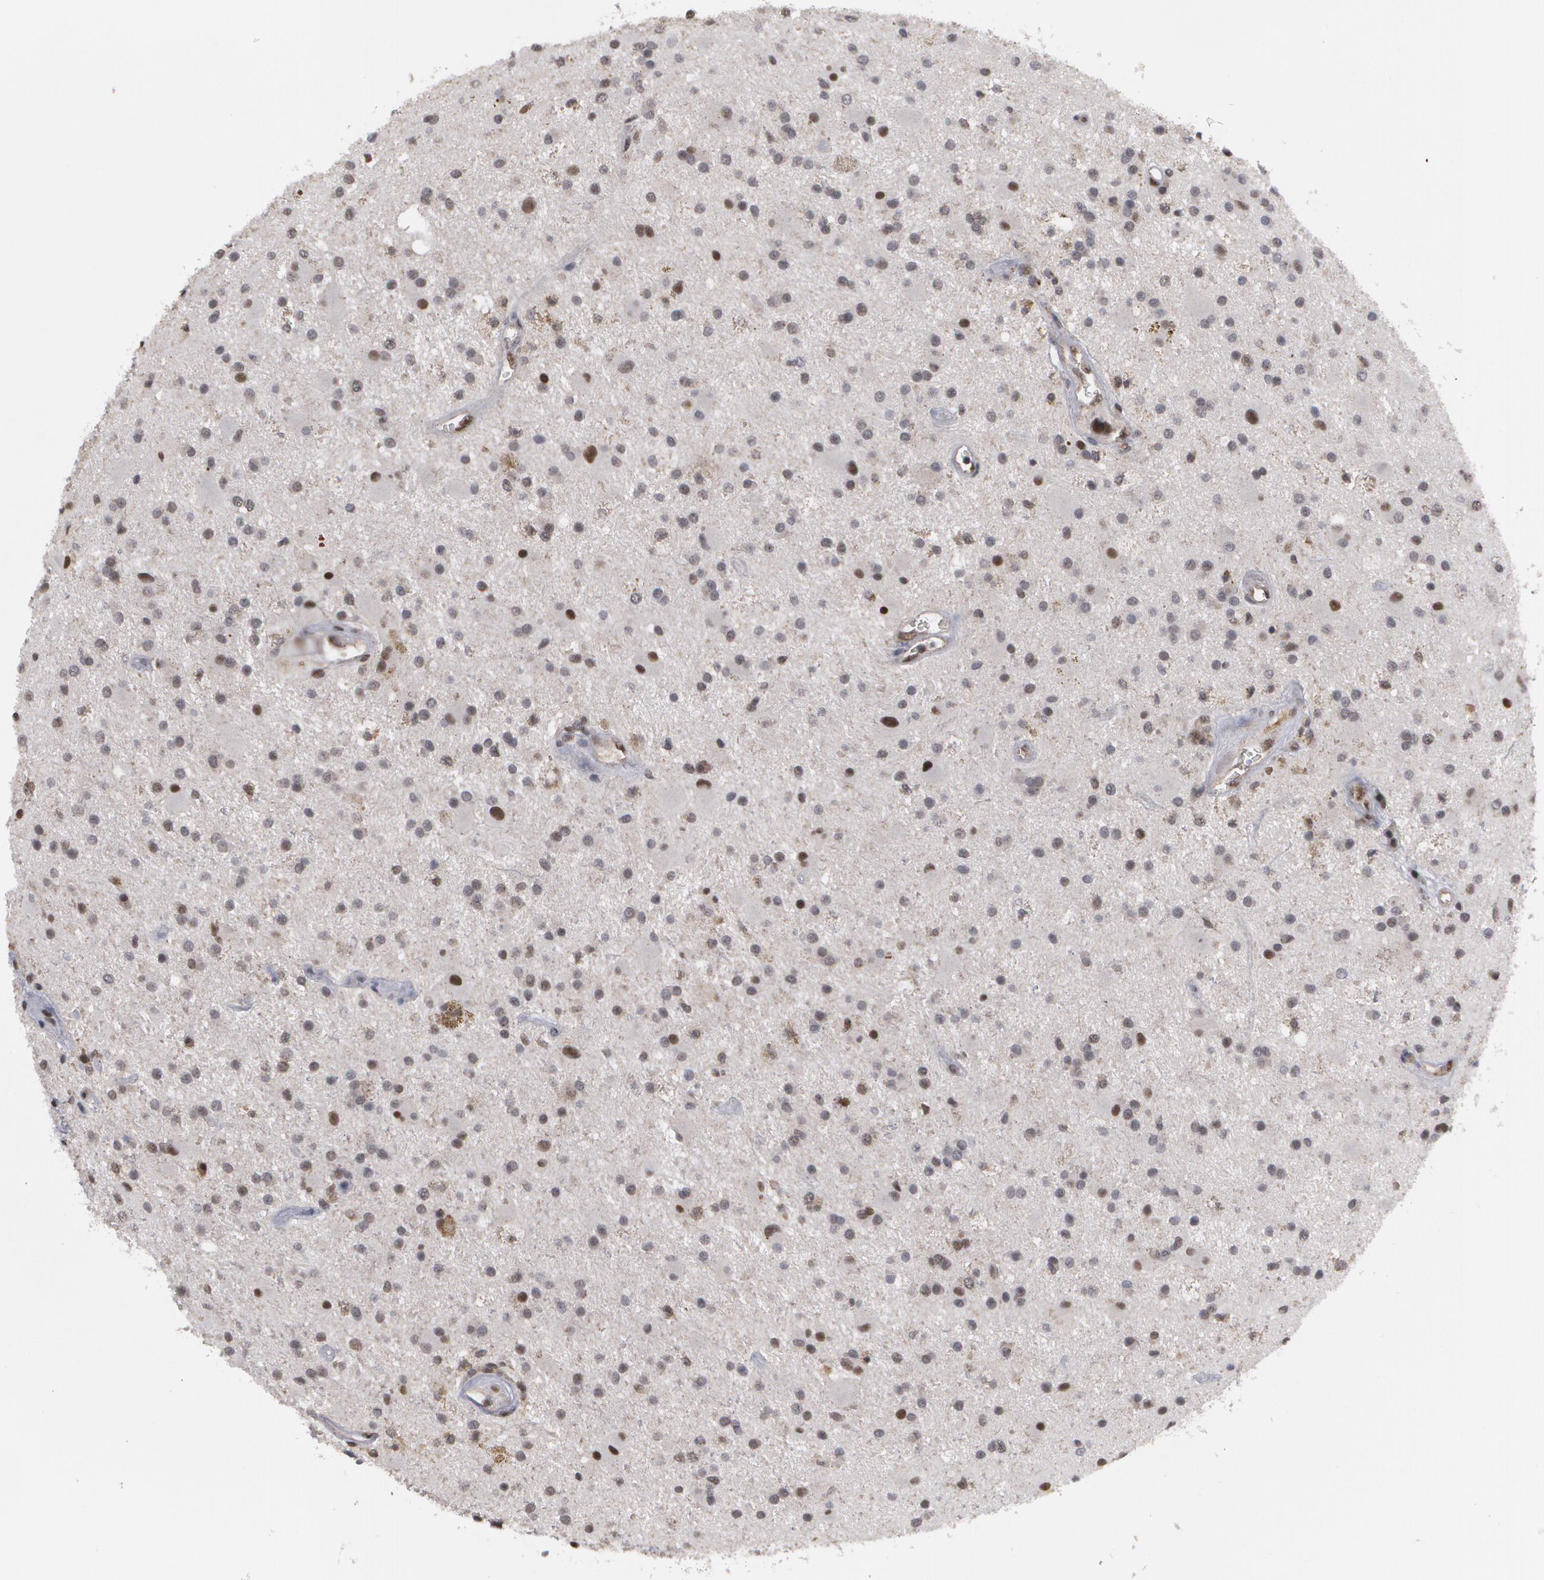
{"staining": {"intensity": "moderate", "quantity": ">75%", "location": "nuclear"}, "tissue": "glioma", "cell_type": "Tumor cells", "image_type": "cancer", "snomed": [{"axis": "morphology", "description": "Glioma, malignant, Low grade"}, {"axis": "topography", "description": "Brain"}], "caption": "Protein expression analysis of glioma reveals moderate nuclear positivity in approximately >75% of tumor cells.", "gene": "INTS6", "patient": {"sex": "male", "age": 58}}